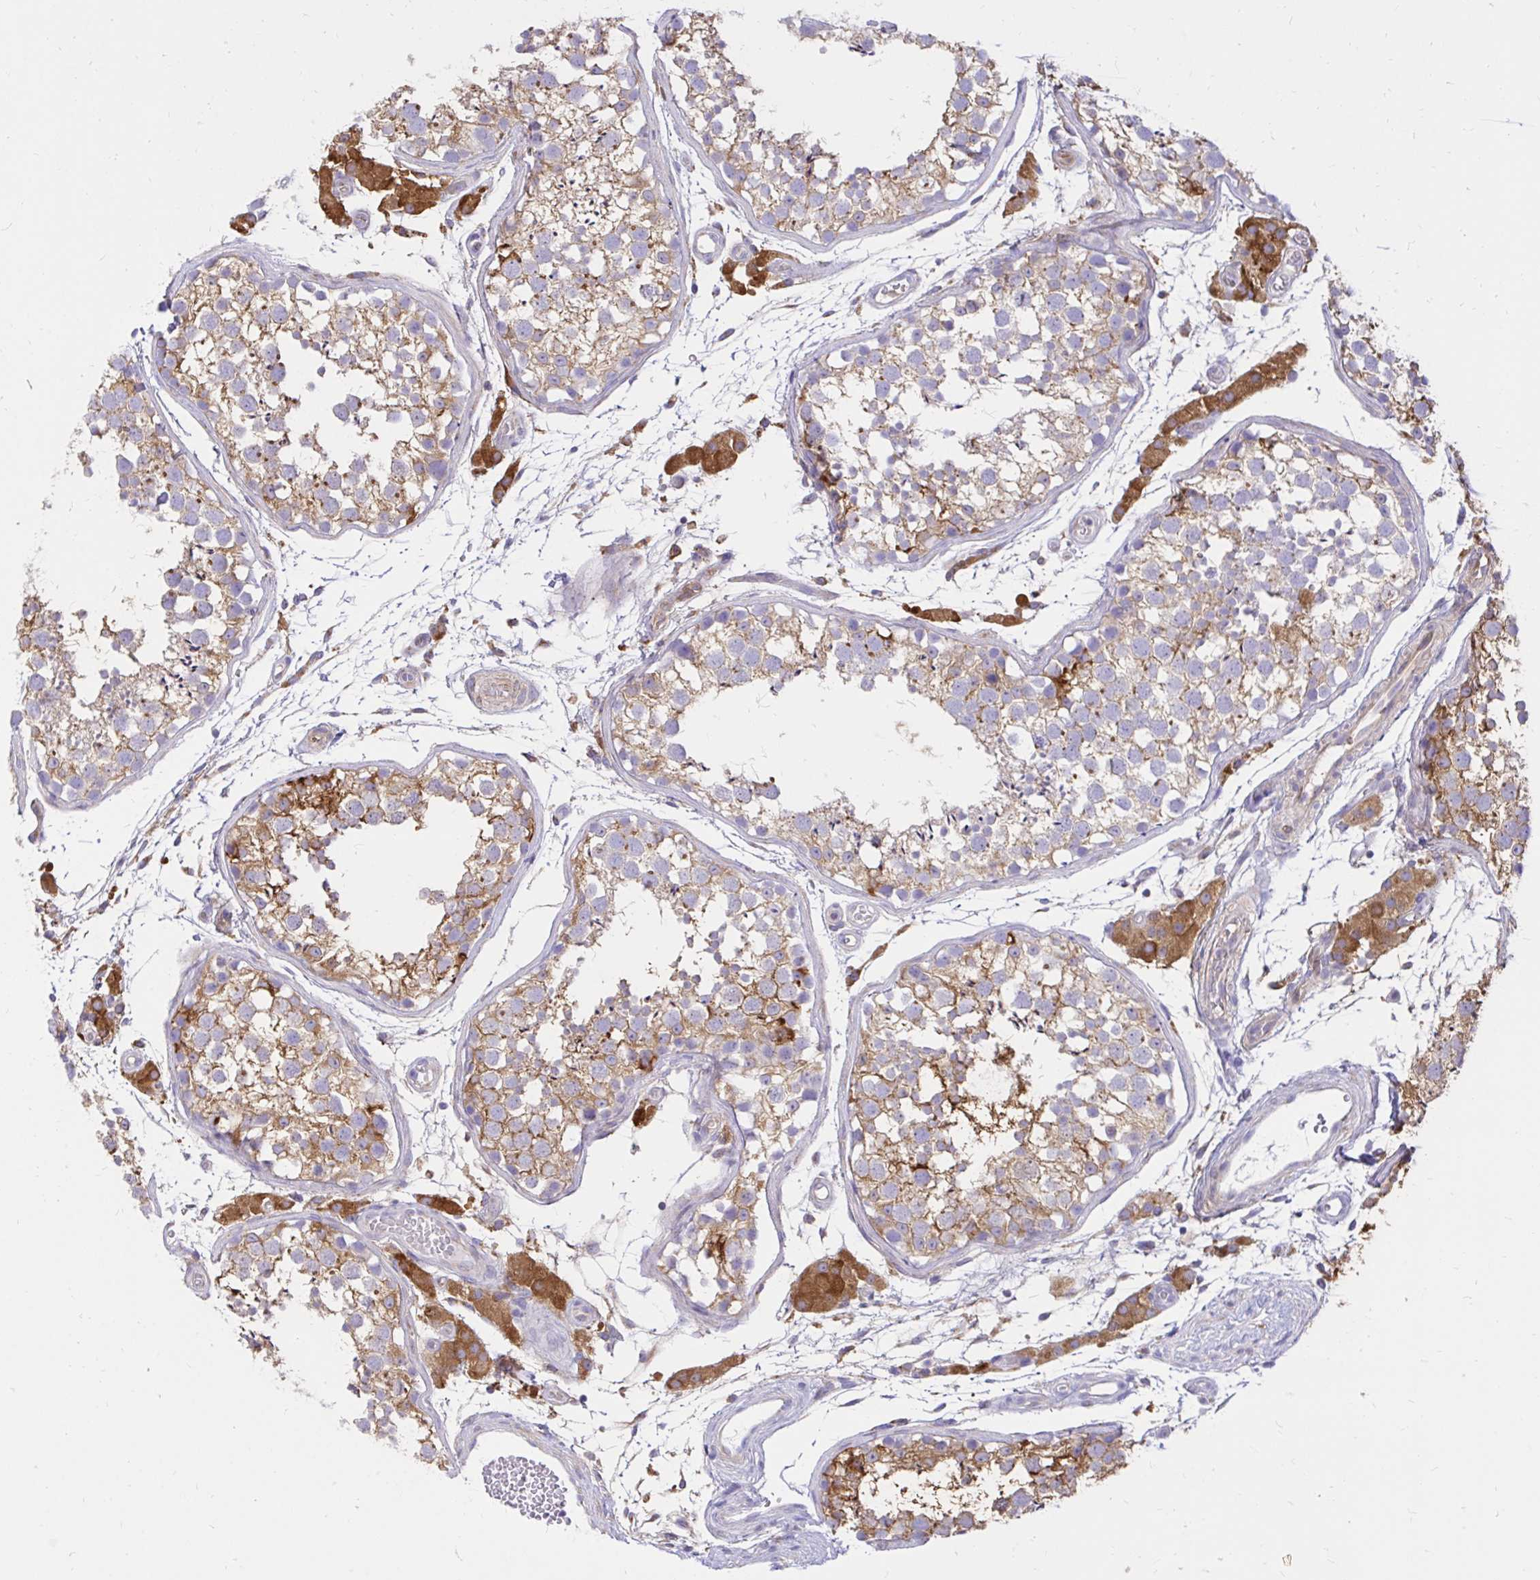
{"staining": {"intensity": "moderate", "quantity": "25%-75%", "location": "cytoplasmic/membranous"}, "tissue": "testis", "cell_type": "Cells in seminiferous ducts", "image_type": "normal", "snomed": [{"axis": "morphology", "description": "Normal tissue, NOS"}, {"axis": "morphology", "description": "Seminoma, NOS"}, {"axis": "topography", "description": "Testis"}], "caption": "Human testis stained for a protein (brown) demonstrates moderate cytoplasmic/membranous positive staining in approximately 25%-75% of cells in seminiferous ducts.", "gene": "ABCB10", "patient": {"sex": "male", "age": 29}}